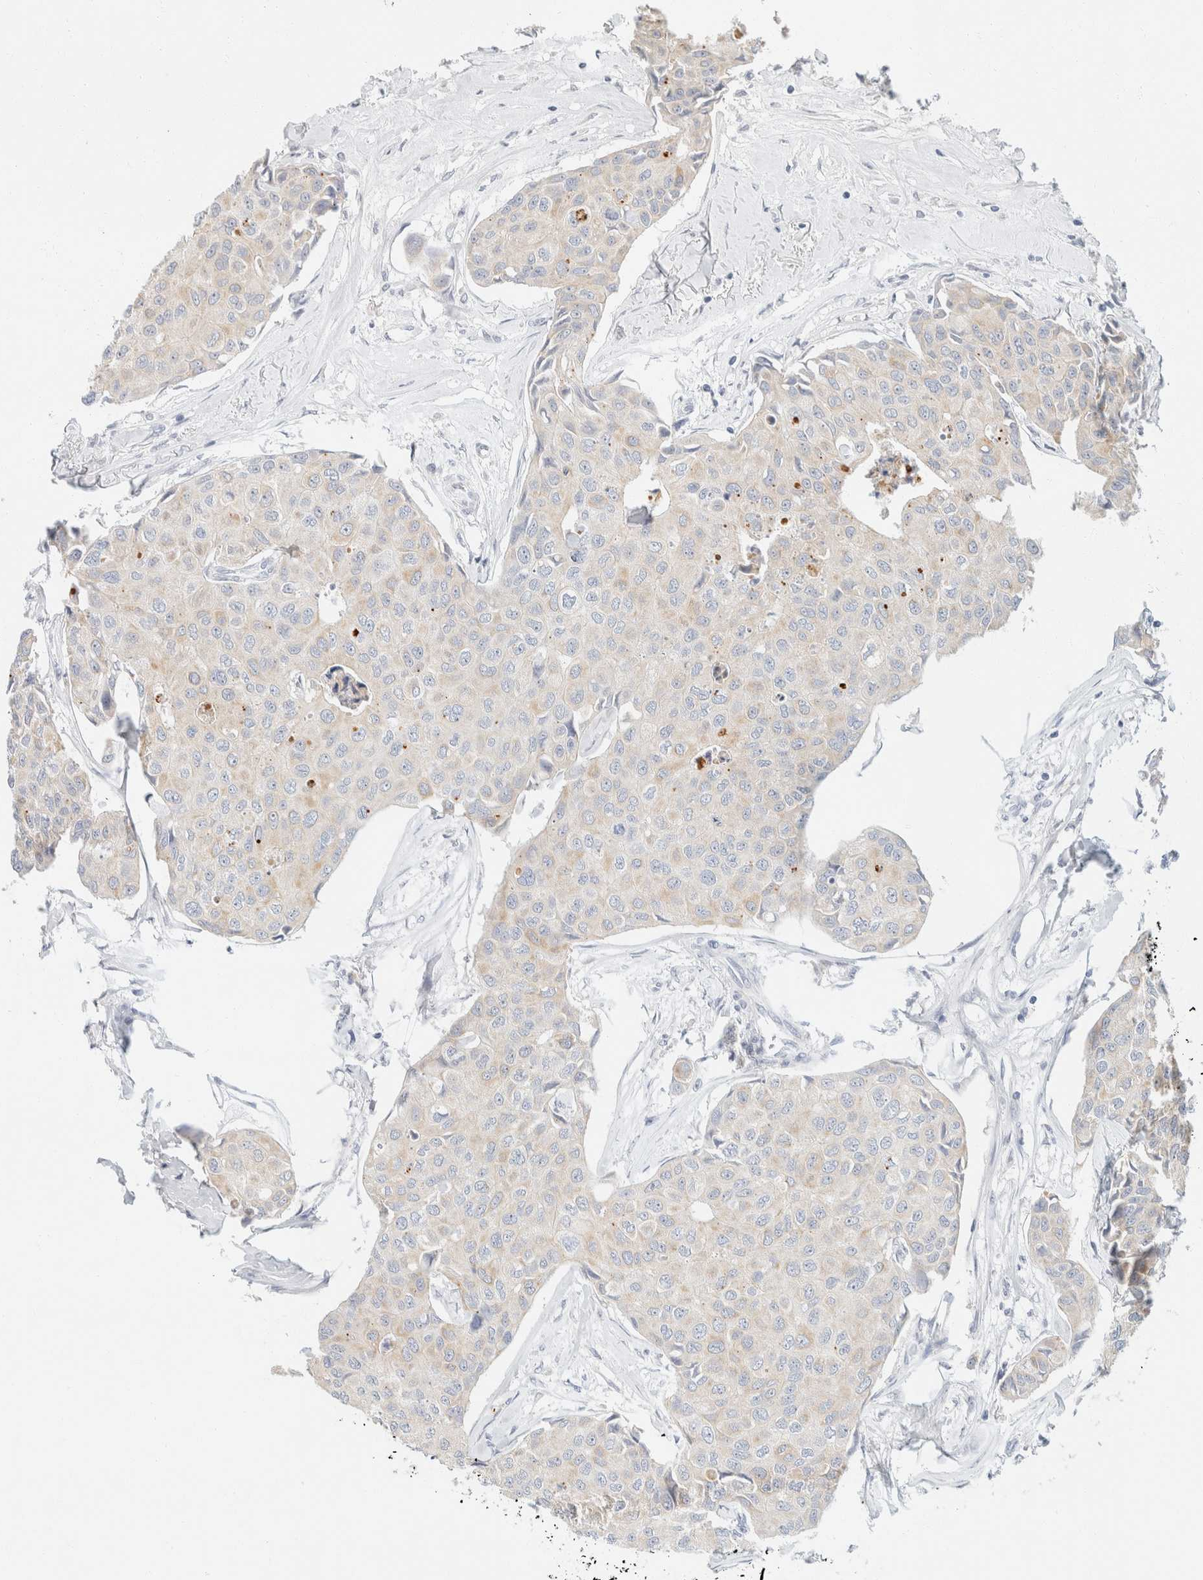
{"staining": {"intensity": "negative", "quantity": "none", "location": "none"}, "tissue": "breast cancer", "cell_type": "Tumor cells", "image_type": "cancer", "snomed": [{"axis": "morphology", "description": "Duct carcinoma"}, {"axis": "topography", "description": "Breast"}], "caption": "IHC of infiltrating ductal carcinoma (breast) exhibits no staining in tumor cells. Brightfield microscopy of immunohistochemistry (IHC) stained with DAB (3,3'-diaminobenzidine) (brown) and hematoxylin (blue), captured at high magnification.", "gene": "KRT20", "patient": {"sex": "female", "age": 80}}